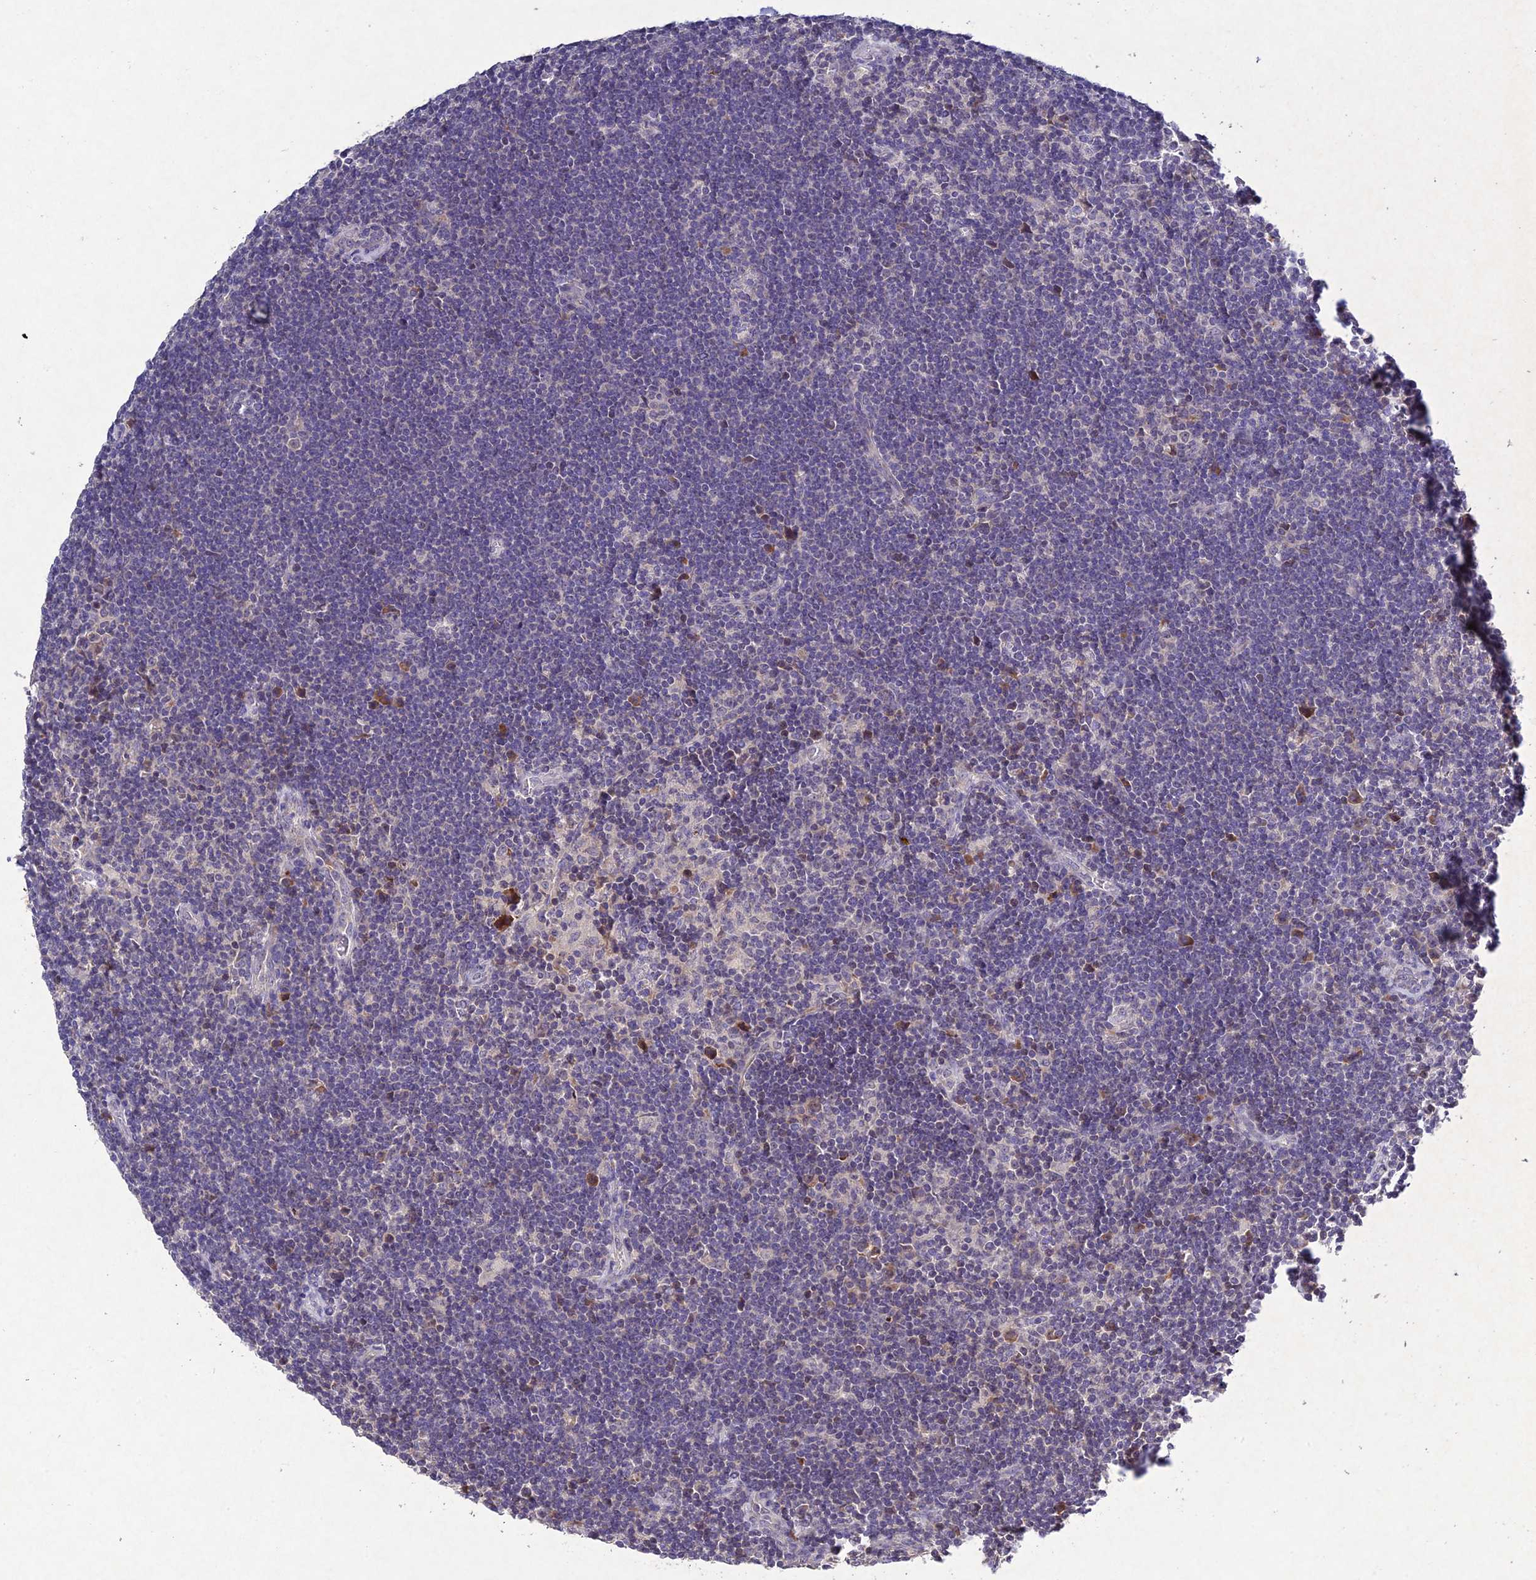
{"staining": {"intensity": "negative", "quantity": "none", "location": "none"}, "tissue": "lymphoma", "cell_type": "Tumor cells", "image_type": "cancer", "snomed": [{"axis": "morphology", "description": "Hodgkin's disease, NOS"}, {"axis": "topography", "description": "Lymph node"}], "caption": "There is no significant positivity in tumor cells of Hodgkin's disease.", "gene": "CHST5", "patient": {"sex": "female", "age": 57}}